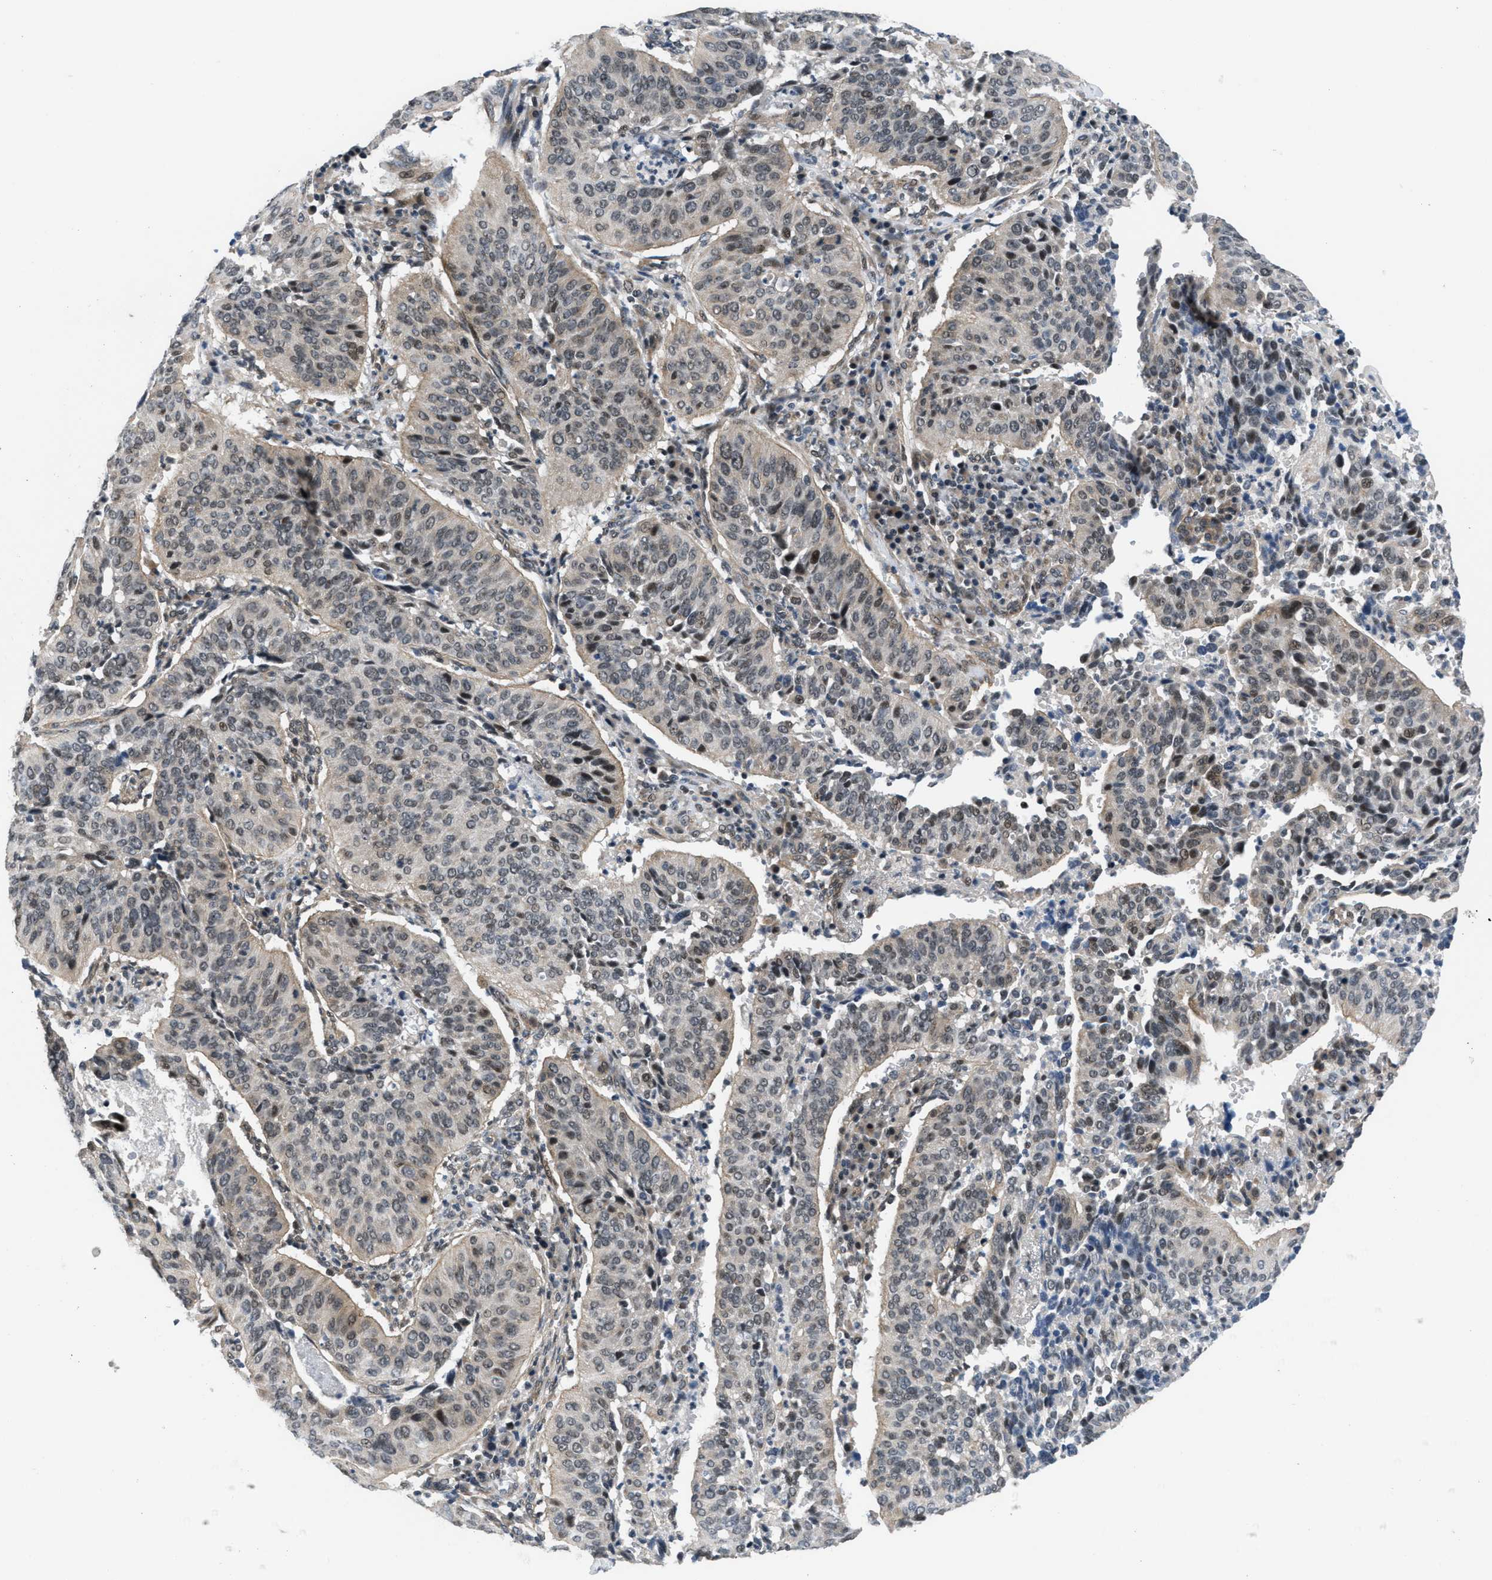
{"staining": {"intensity": "weak", "quantity": "25%-75%", "location": "nuclear"}, "tissue": "cervical cancer", "cell_type": "Tumor cells", "image_type": "cancer", "snomed": [{"axis": "morphology", "description": "Normal tissue, NOS"}, {"axis": "morphology", "description": "Squamous cell carcinoma, NOS"}, {"axis": "topography", "description": "Cervix"}], "caption": "Immunohistochemistry (IHC) (DAB (3,3'-diaminobenzidine)) staining of human squamous cell carcinoma (cervical) displays weak nuclear protein expression in about 25%-75% of tumor cells. The staining was performed using DAB (3,3'-diaminobenzidine) to visualize the protein expression in brown, while the nuclei were stained in blue with hematoxylin (Magnification: 20x).", "gene": "SETD5", "patient": {"sex": "female", "age": 39}}